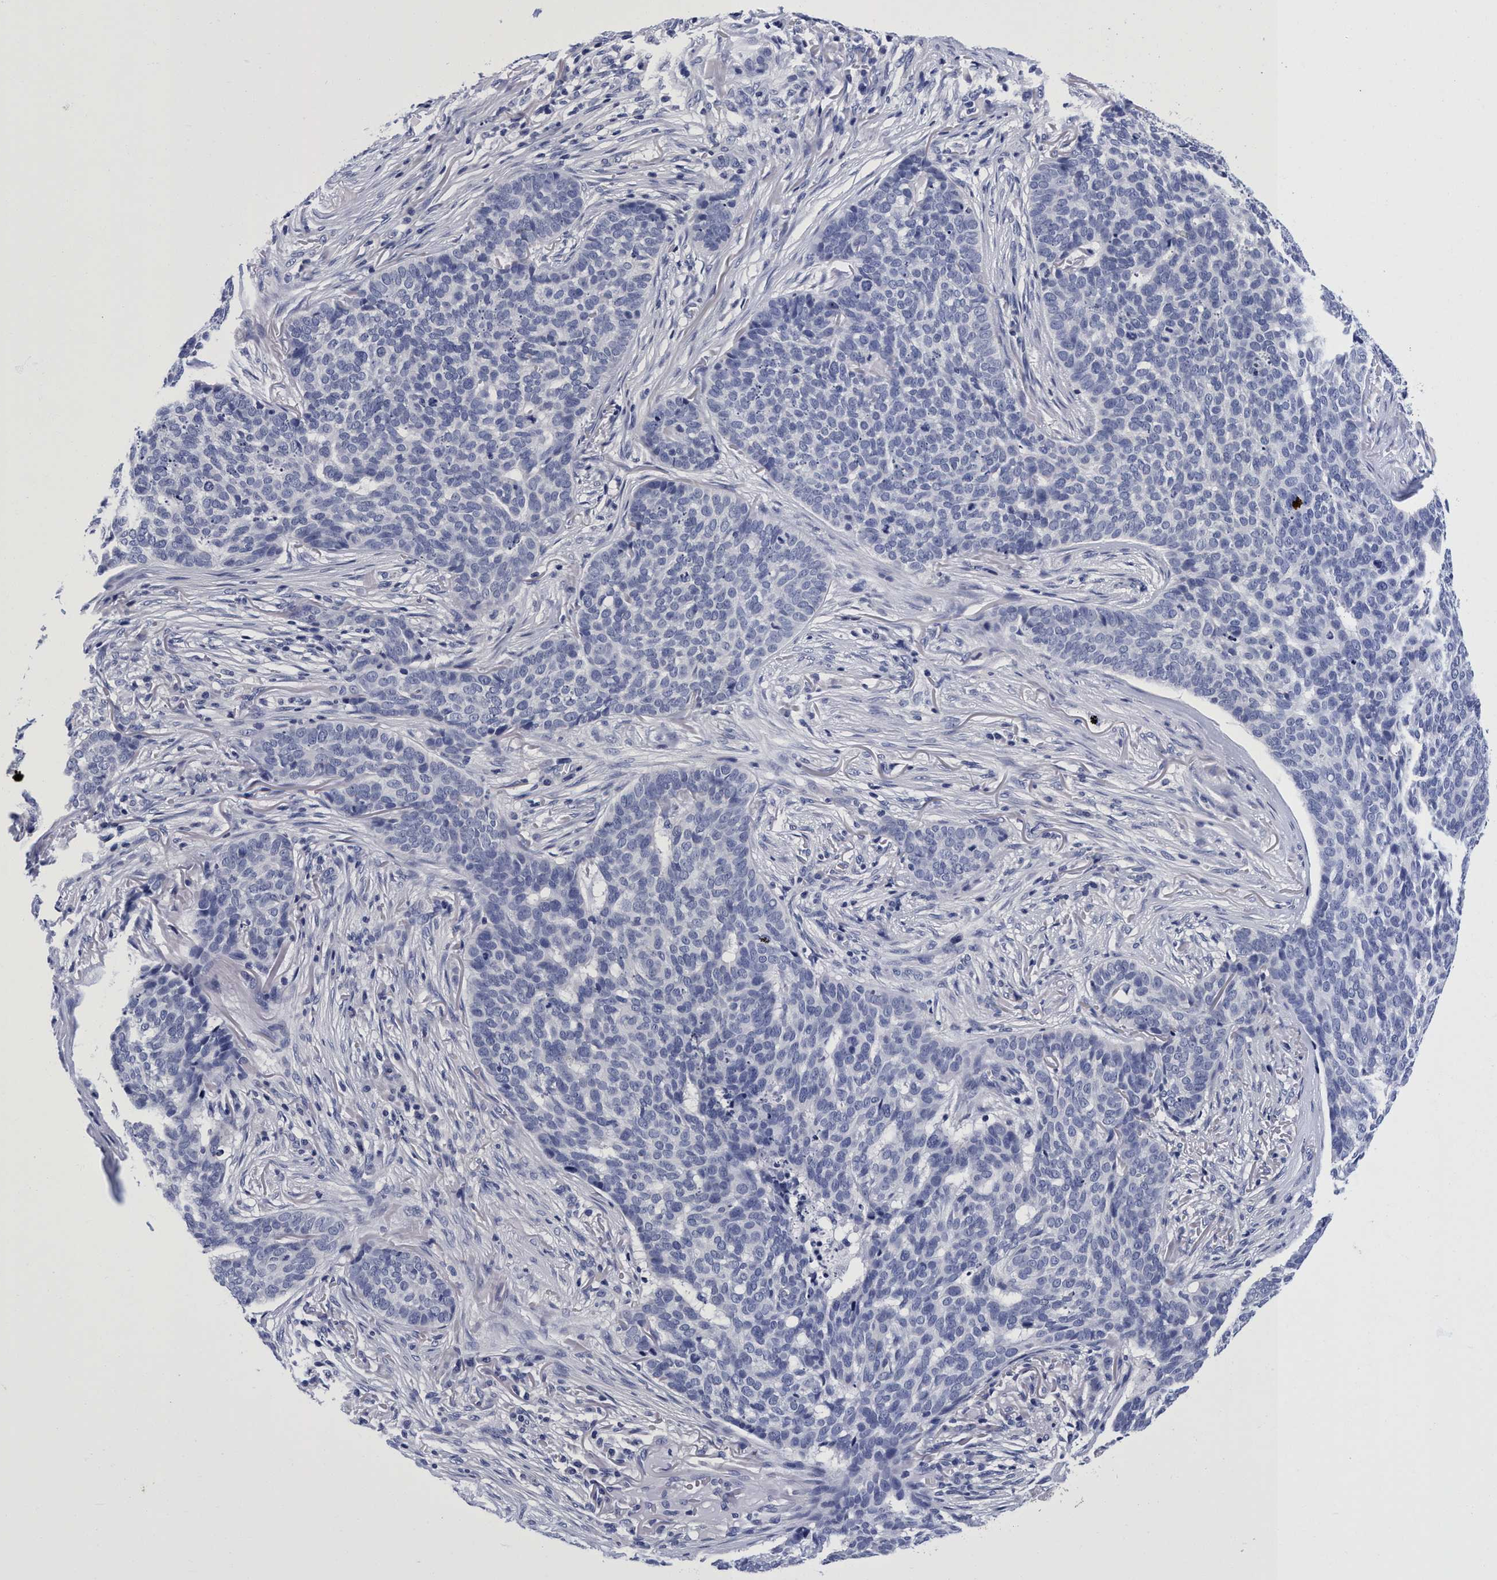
{"staining": {"intensity": "negative", "quantity": "none", "location": "none"}, "tissue": "skin cancer", "cell_type": "Tumor cells", "image_type": "cancer", "snomed": [{"axis": "morphology", "description": "Basal cell carcinoma"}, {"axis": "topography", "description": "Skin"}], "caption": "The IHC image has no significant positivity in tumor cells of skin cancer tissue.", "gene": "PLPPR1", "patient": {"sex": "male", "age": 85}}